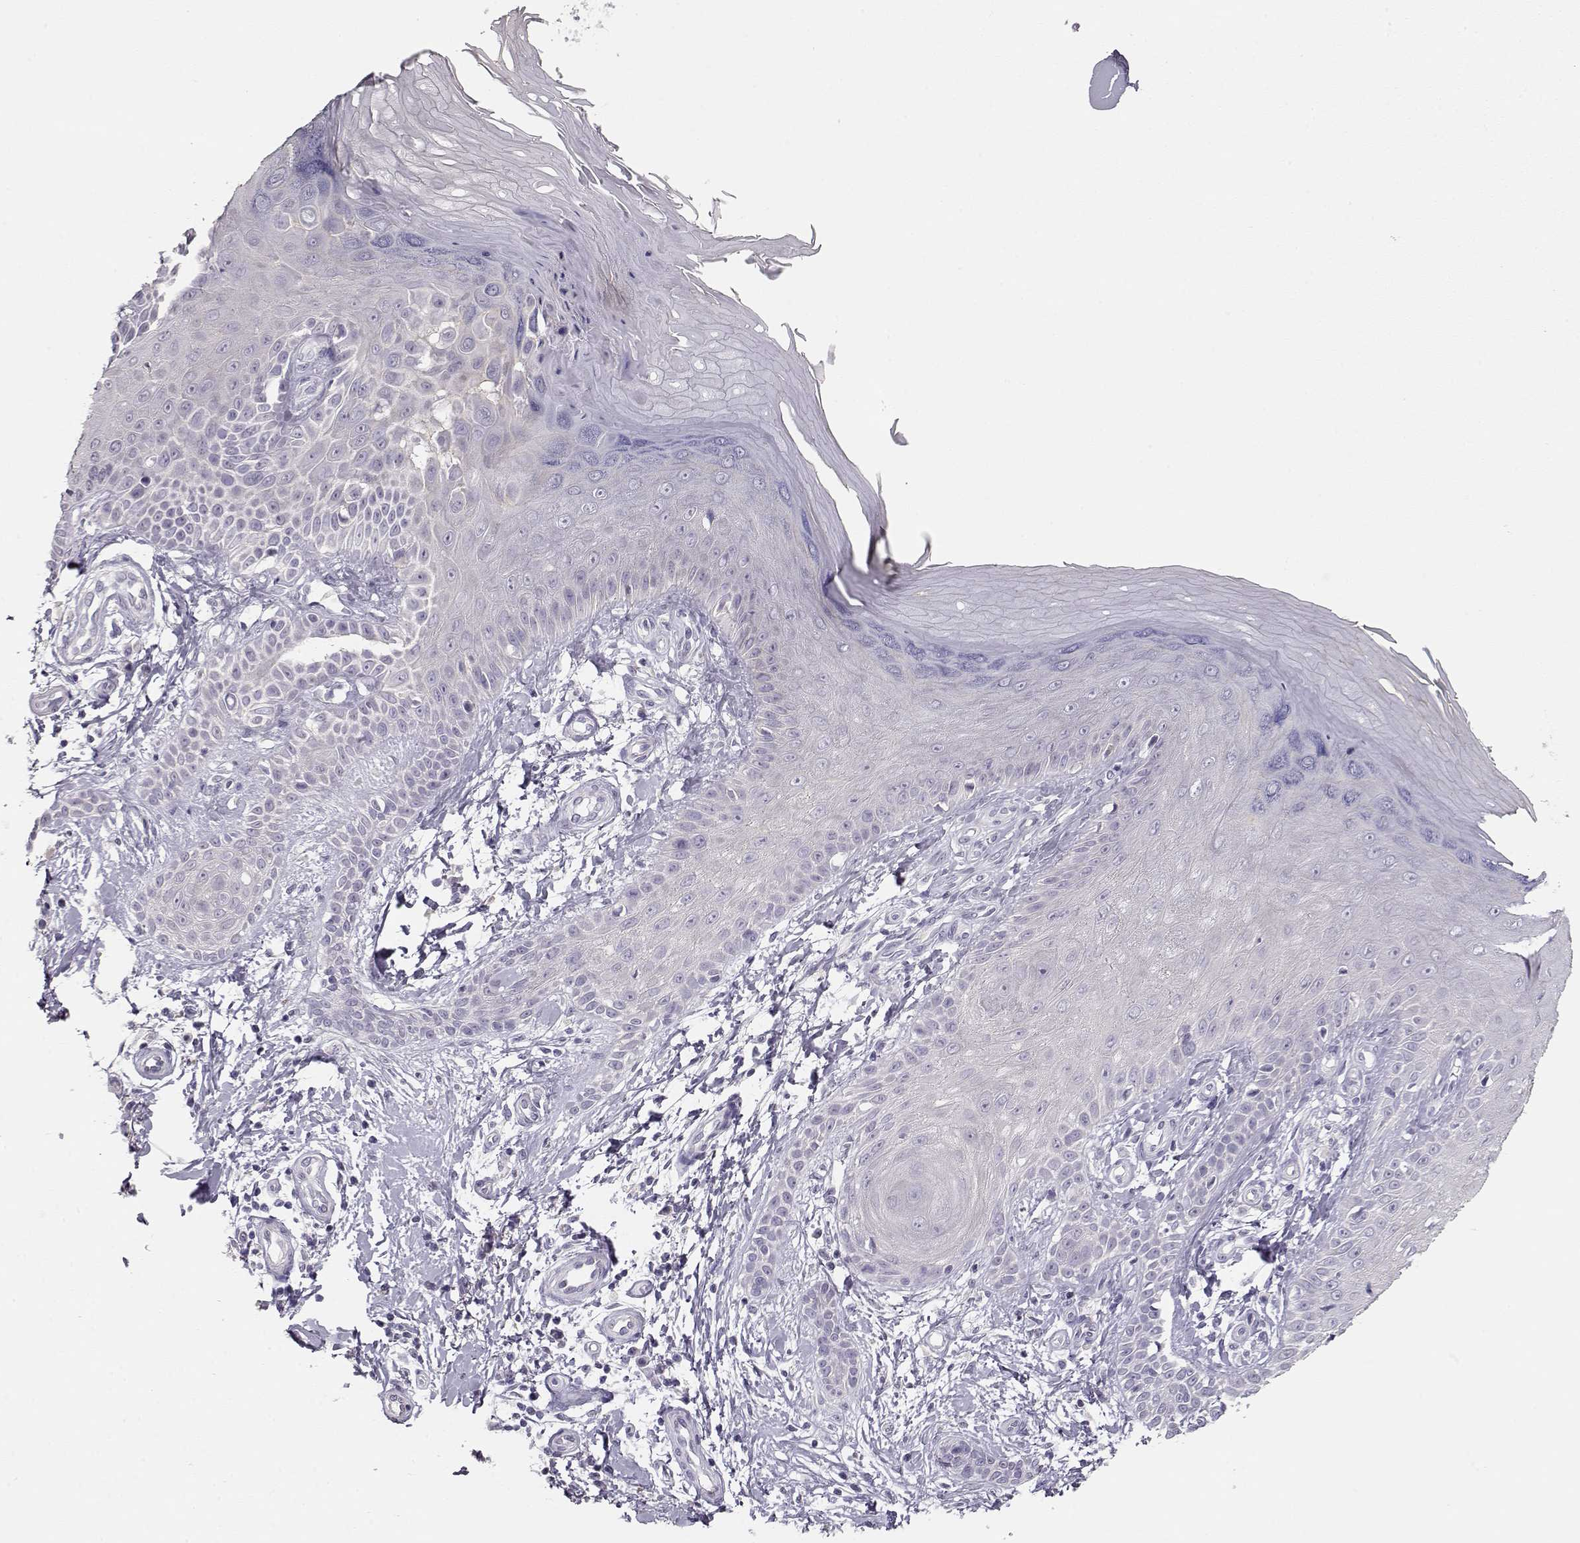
{"staining": {"intensity": "negative", "quantity": "none", "location": "none"}, "tissue": "skin", "cell_type": "Fibroblasts", "image_type": "normal", "snomed": [{"axis": "morphology", "description": "Normal tissue, NOS"}, {"axis": "morphology", "description": "Inflammation, NOS"}, {"axis": "morphology", "description": "Fibrosis, NOS"}, {"axis": "topography", "description": "Skin"}], "caption": "This is an IHC photomicrograph of unremarkable skin. There is no expression in fibroblasts.", "gene": "NUTM1", "patient": {"sex": "male", "age": 71}}